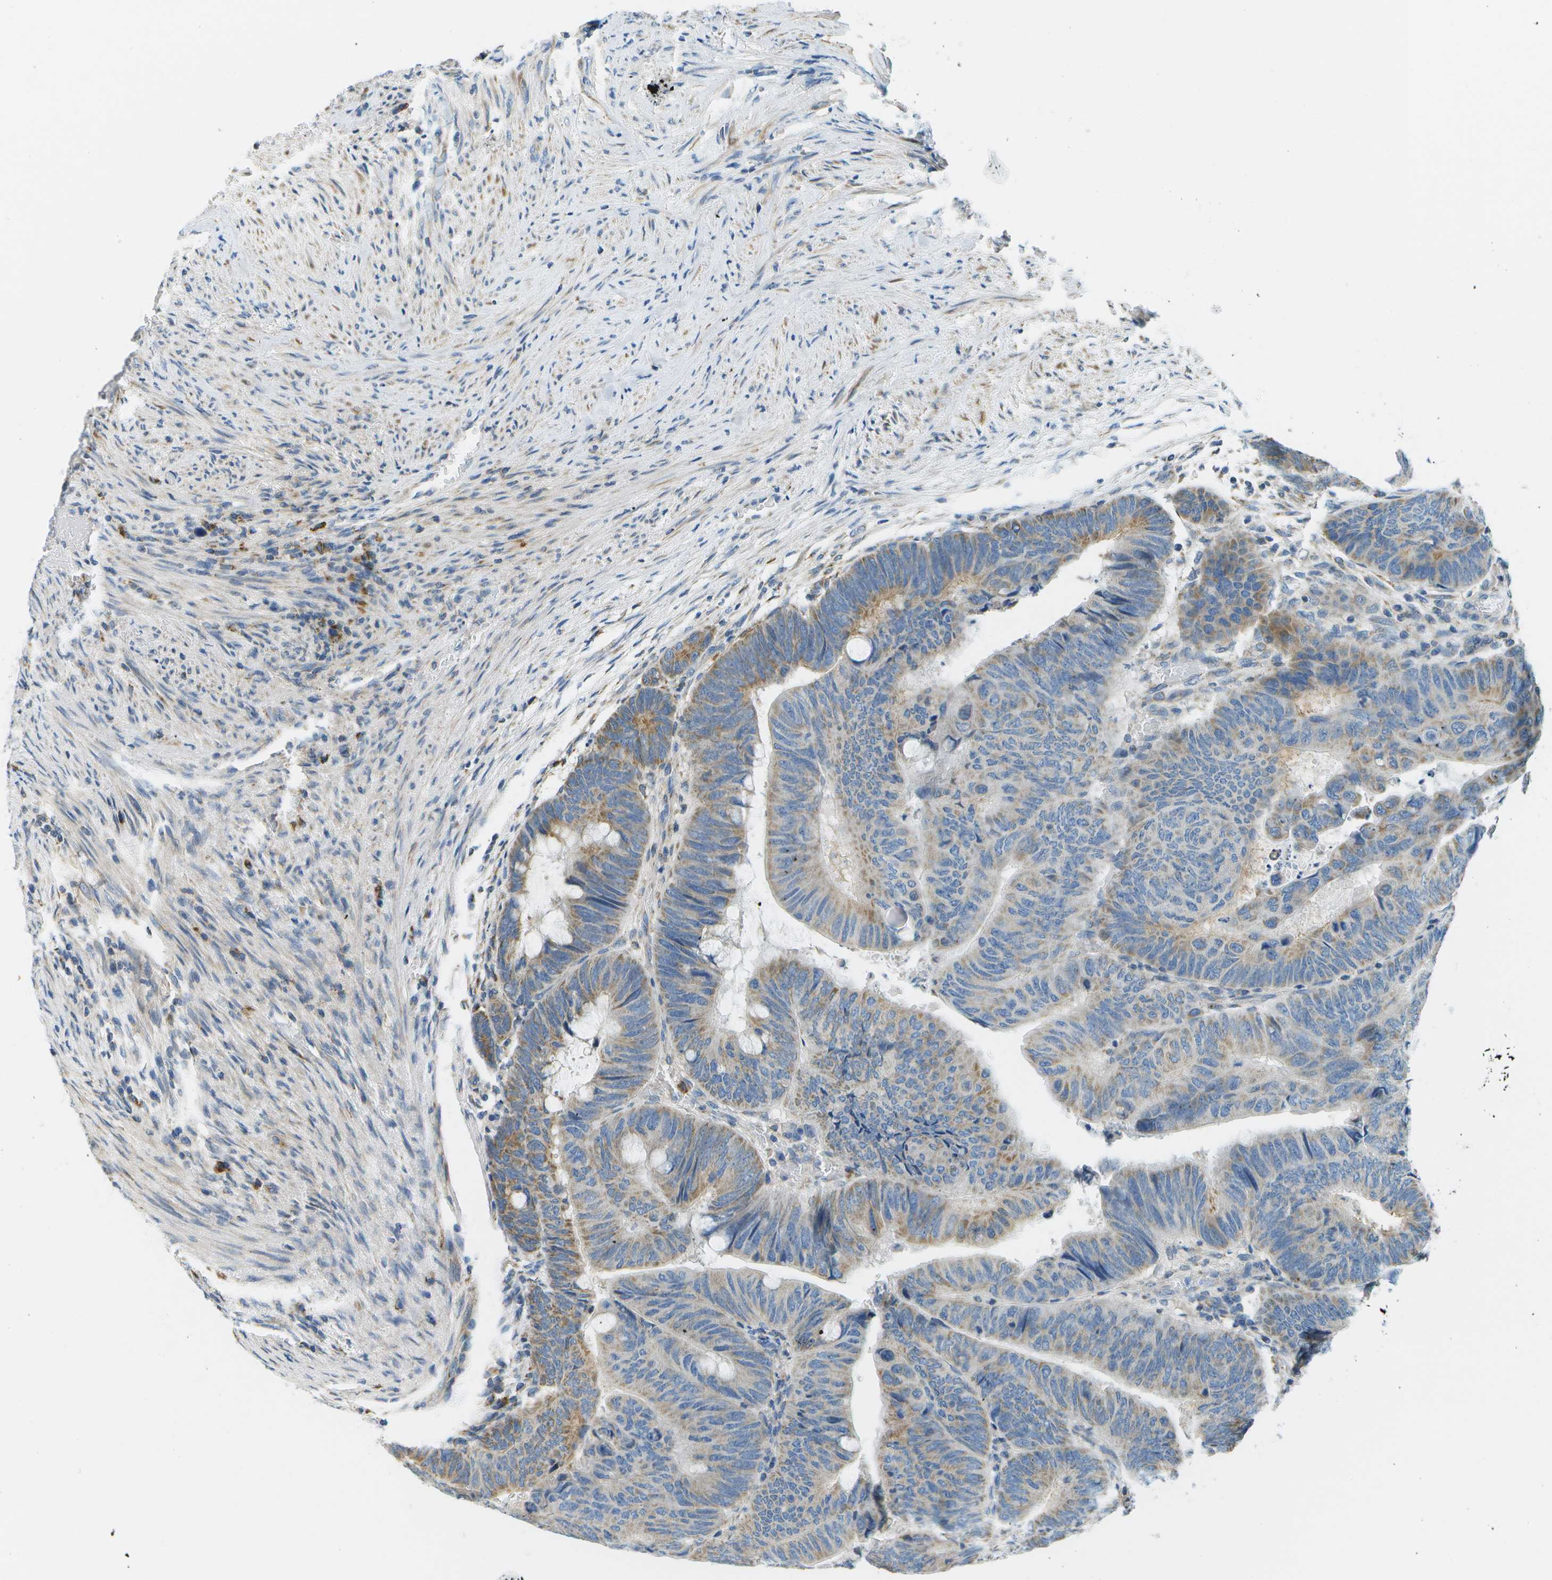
{"staining": {"intensity": "moderate", "quantity": "<25%", "location": "cytoplasmic/membranous"}, "tissue": "colorectal cancer", "cell_type": "Tumor cells", "image_type": "cancer", "snomed": [{"axis": "morphology", "description": "Normal tissue, NOS"}, {"axis": "morphology", "description": "Adenocarcinoma, NOS"}, {"axis": "topography", "description": "Rectum"}, {"axis": "topography", "description": "Peripheral nerve tissue"}], "caption": "High-magnification brightfield microscopy of colorectal cancer stained with DAB (brown) and counterstained with hematoxylin (blue). tumor cells exhibit moderate cytoplasmic/membranous expression is identified in approximately<25% of cells.", "gene": "PTGIS", "patient": {"sex": "male", "age": 92}}